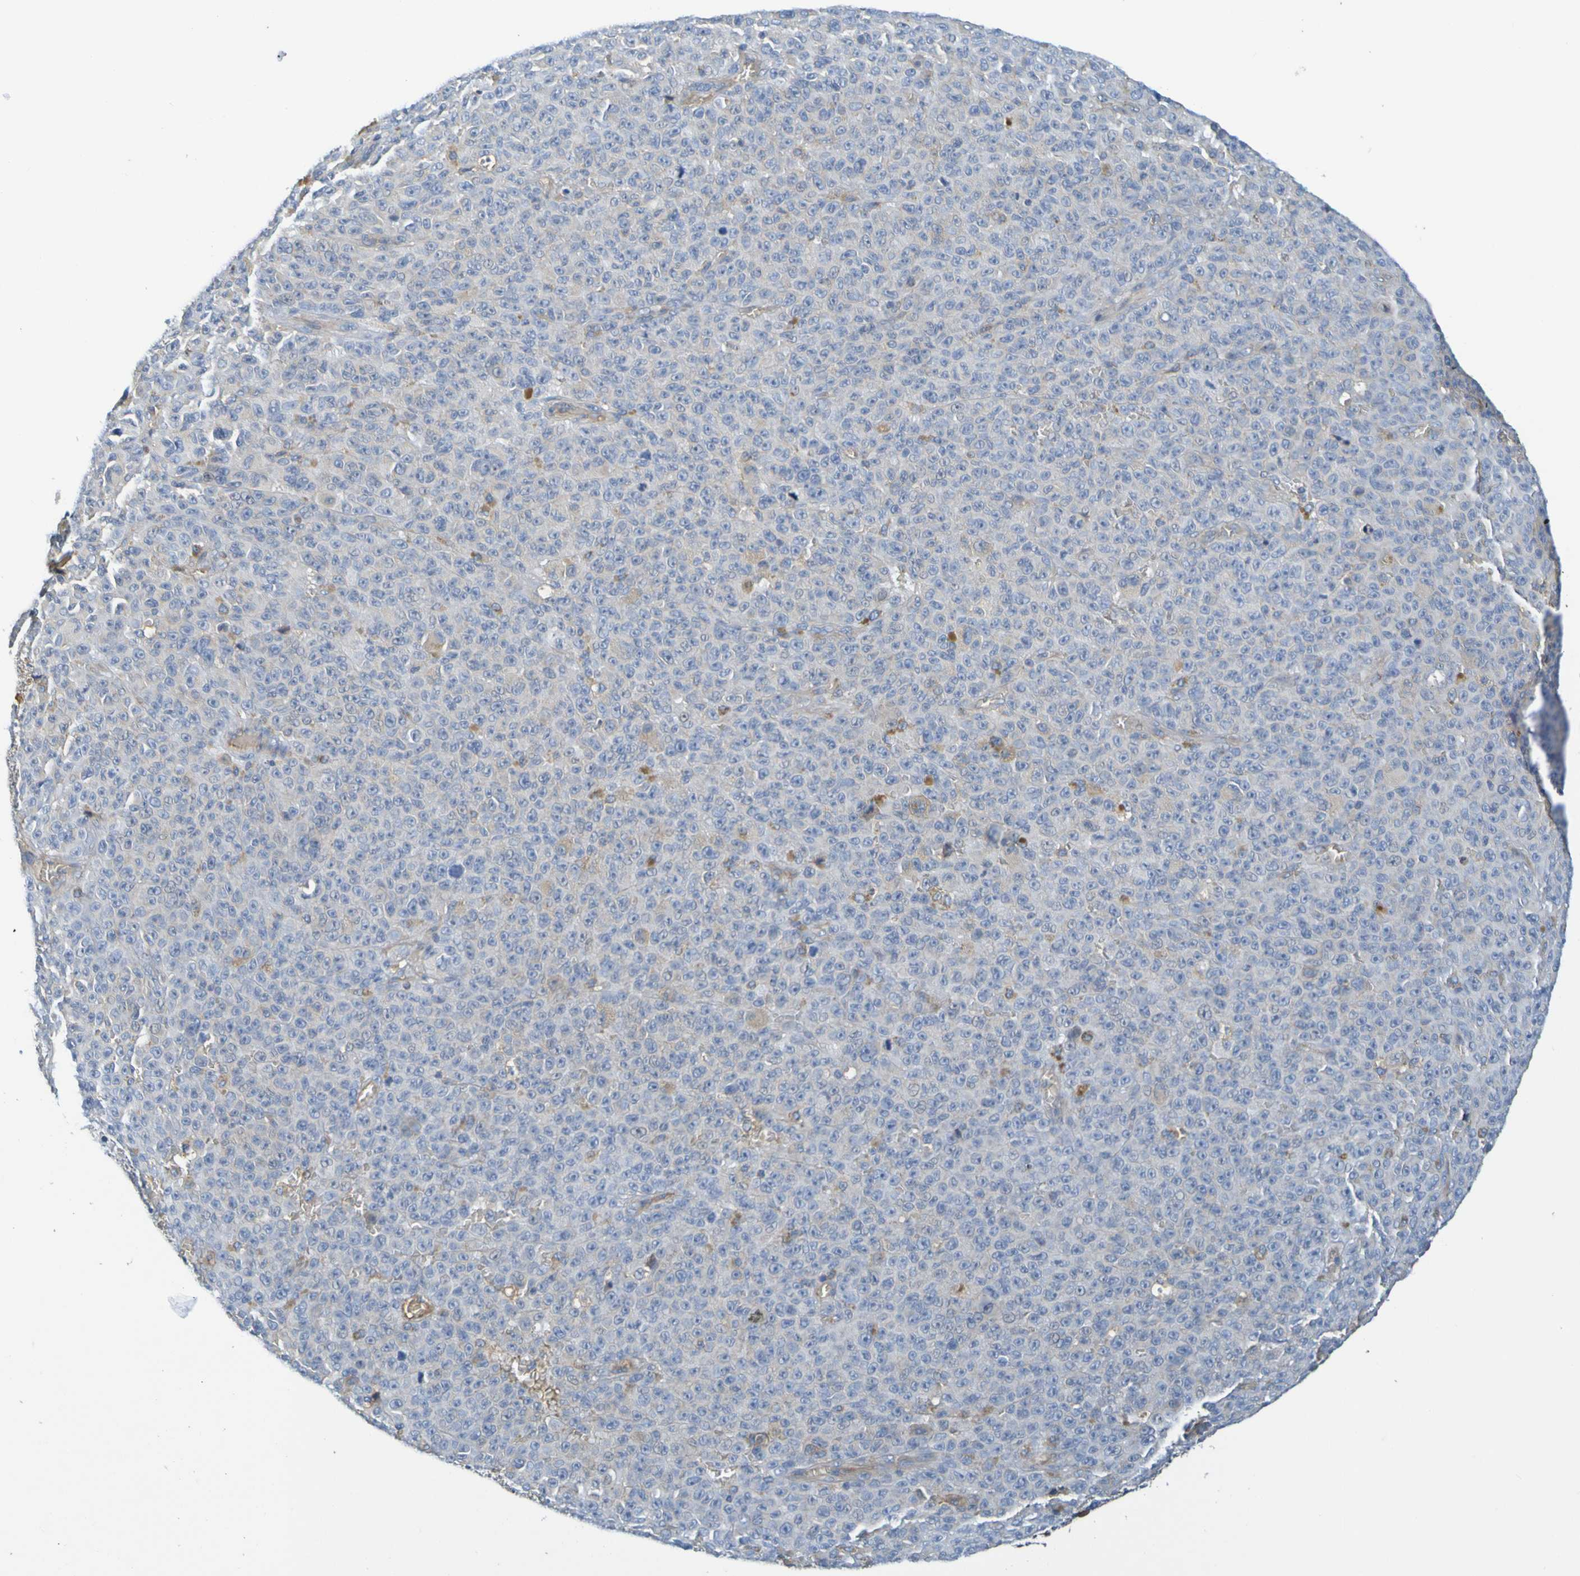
{"staining": {"intensity": "negative", "quantity": "none", "location": "none"}, "tissue": "melanoma", "cell_type": "Tumor cells", "image_type": "cancer", "snomed": [{"axis": "morphology", "description": "Malignant melanoma, NOS"}, {"axis": "topography", "description": "Skin"}], "caption": "The image shows no significant positivity in tumor cells of malignant melanoma.", "gene": "C1QA", "patient": {"sex": "female", "age": 82}}